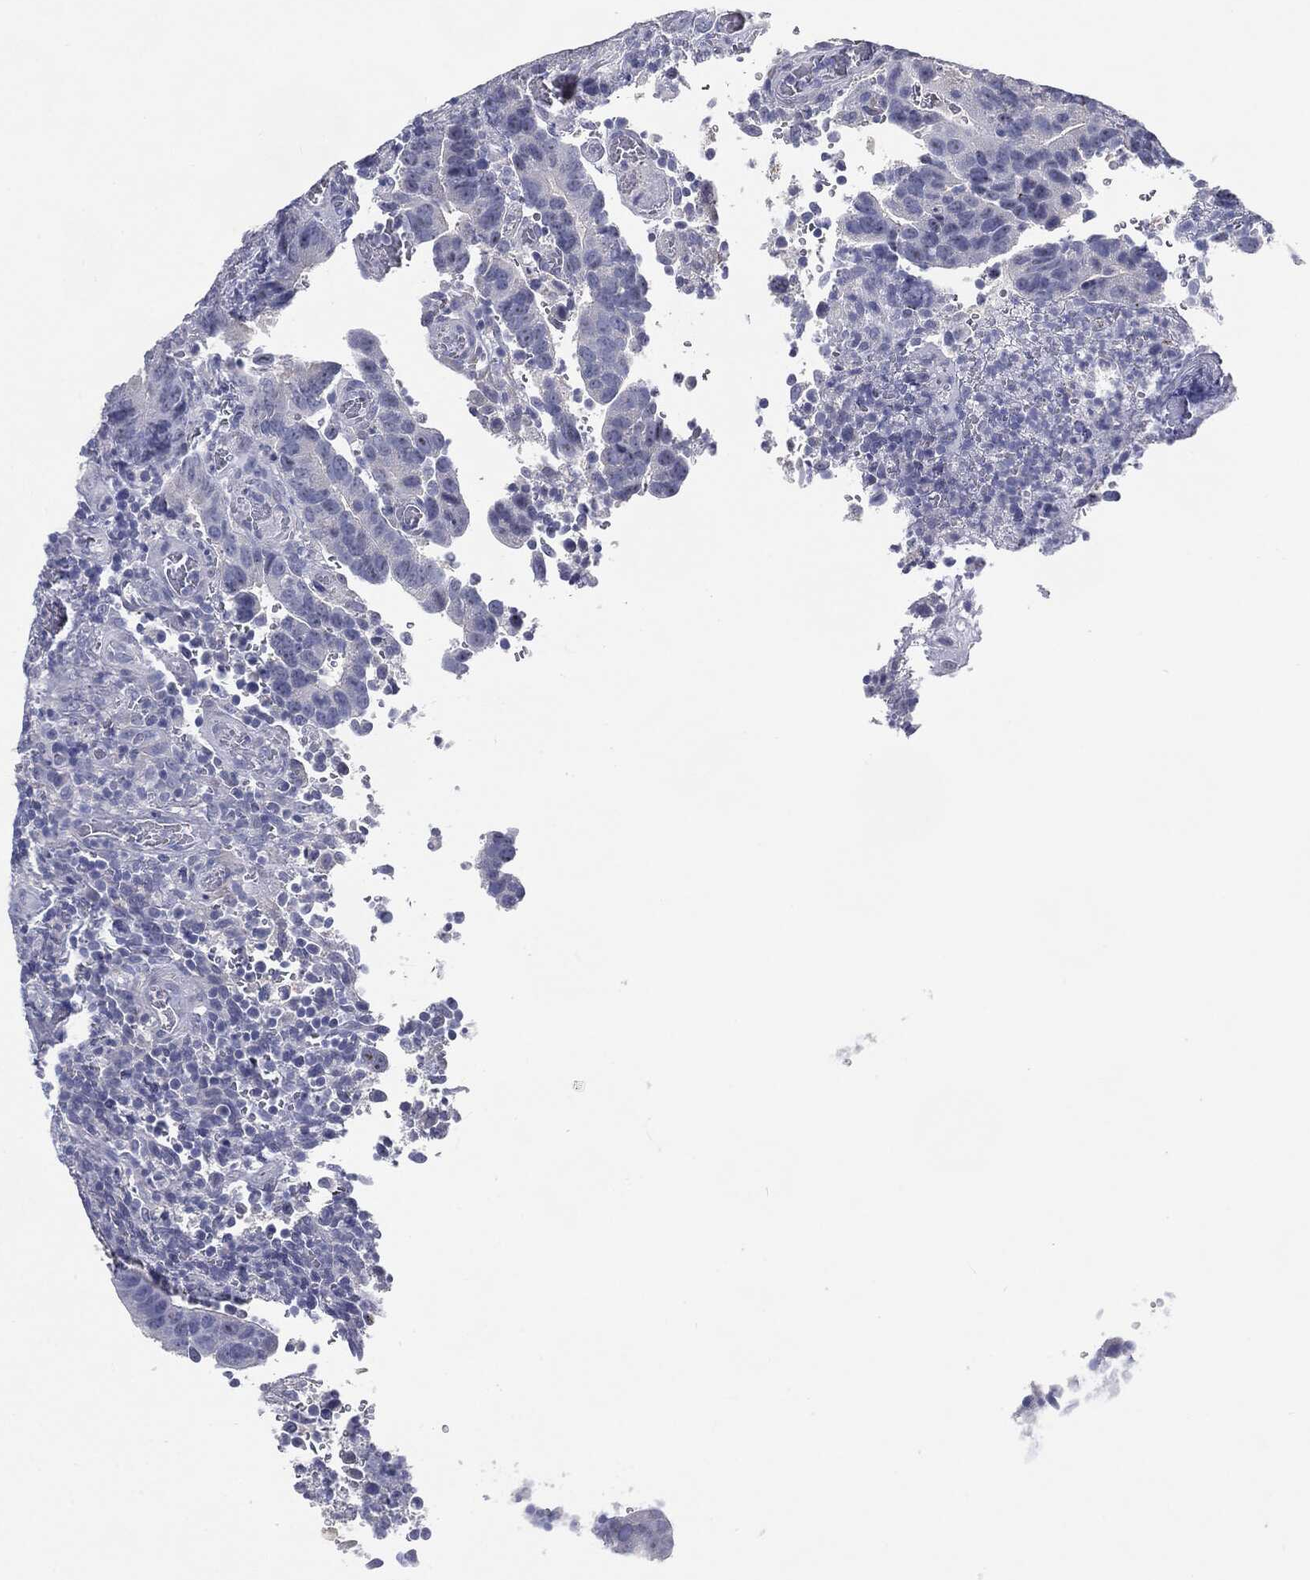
{"staining": {"intensity": "negative", "quantity": "none", "location": "none"}, "tissue": "colorectal cancer", "cell_type": "Tumor cells", "image_type": "cancer", "snomed": [{"axis": "morphology", "description": "Adenocarcinoma, NOS"}, {"axis": "topography", "description": "Colon"}], "caption": "Immunohistochemistry of colorectal cancer (adenocarcinoma) demonstrates no positivity in tumor cells.", "gene": "CUZD1", "patient": {"sex": "female", "age": 56}}